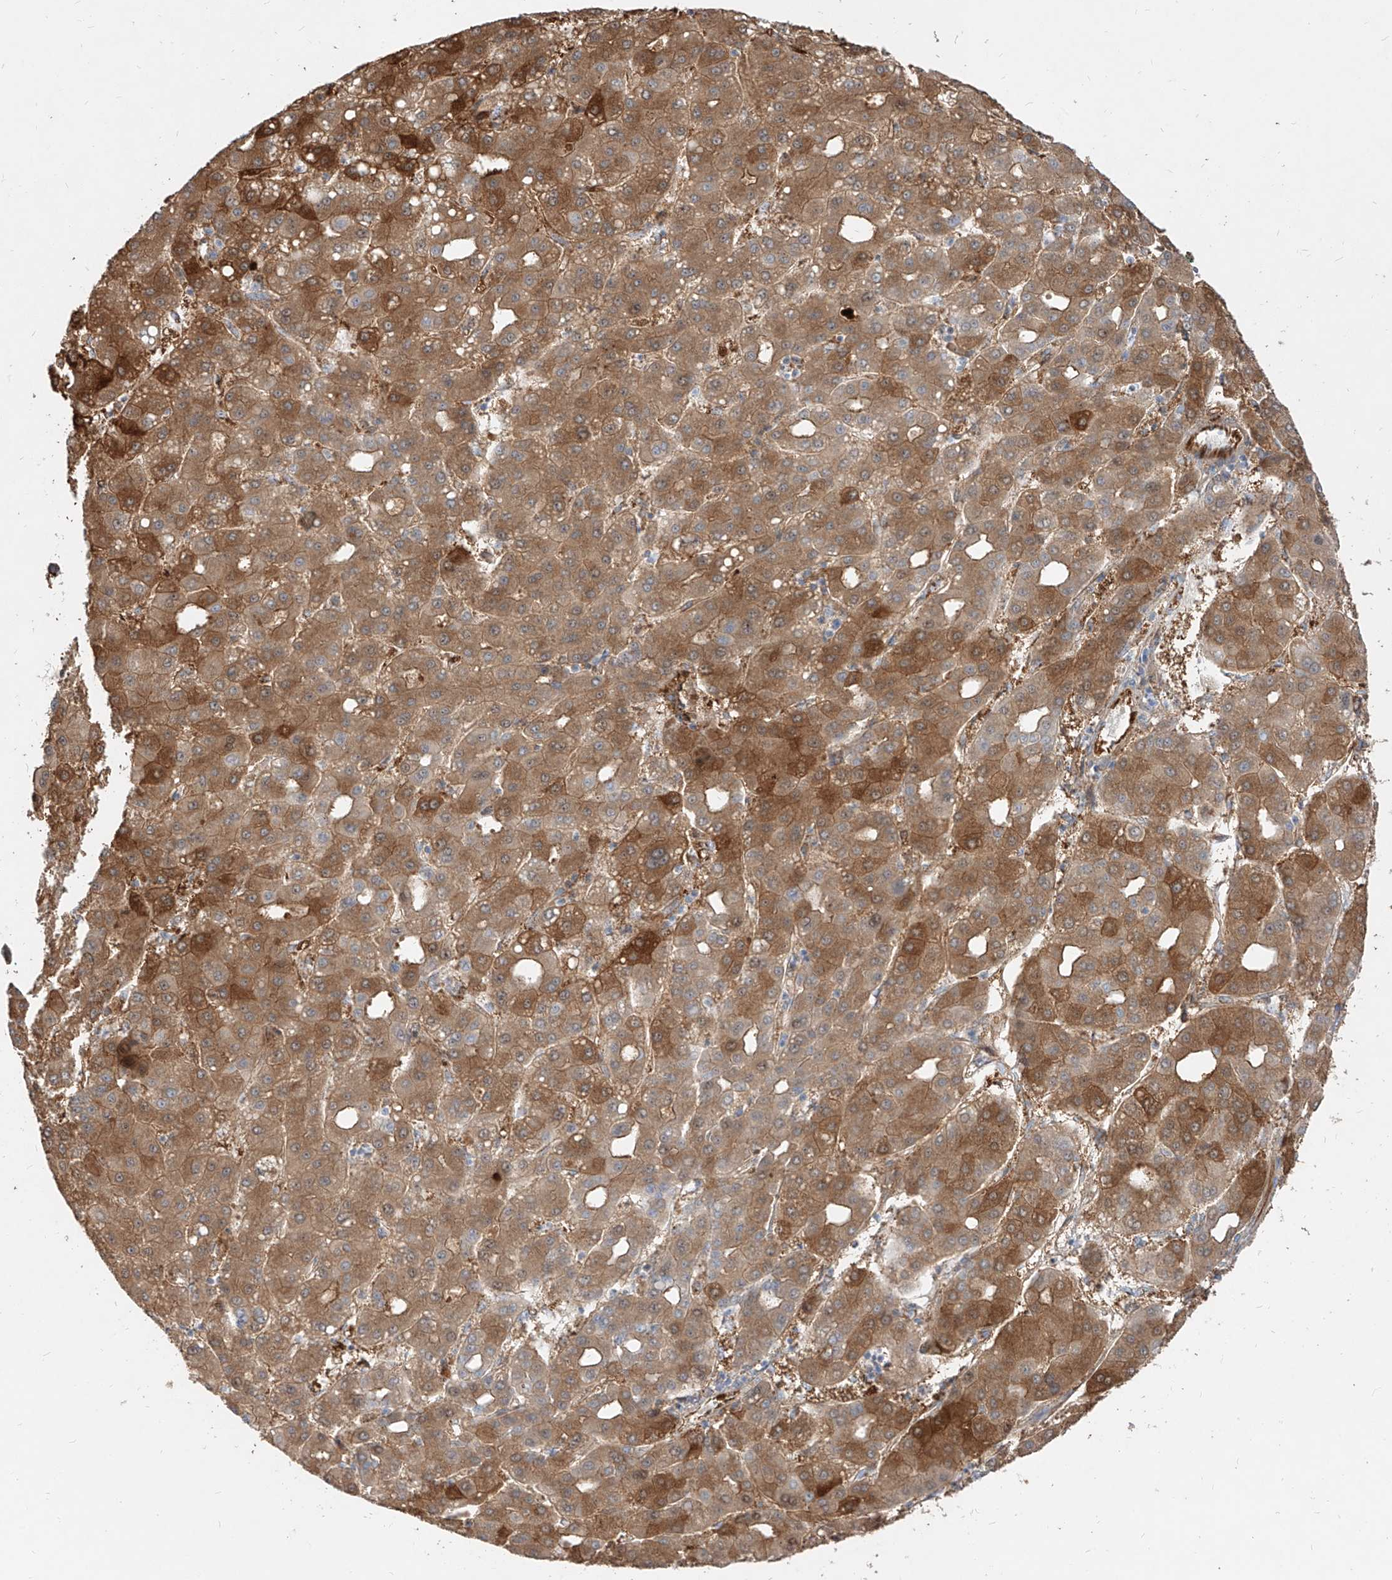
{"staining": {"intensity": "moderate", "quantity": ">75%", "location": "cytoplasmic/membranous"}, "tissue": "liver cancer", "cell_type": "Tumor cells", "image_type": "cancer", "snomed": [{"axis": "morphology", "description": "Carcinoma, Hepatocellular, NOS"}, {"axis": "topography", "description": "Liver"}], "caption": "There is medium levels of moderate cytoplasmic/membranous expression in tumor cells of liver hepatocellular carcinoma, as demonstrated by immunohistochemical staining (brown color).", "gene": "KYNU", "patient": {"sex": "male", "age": 65}}